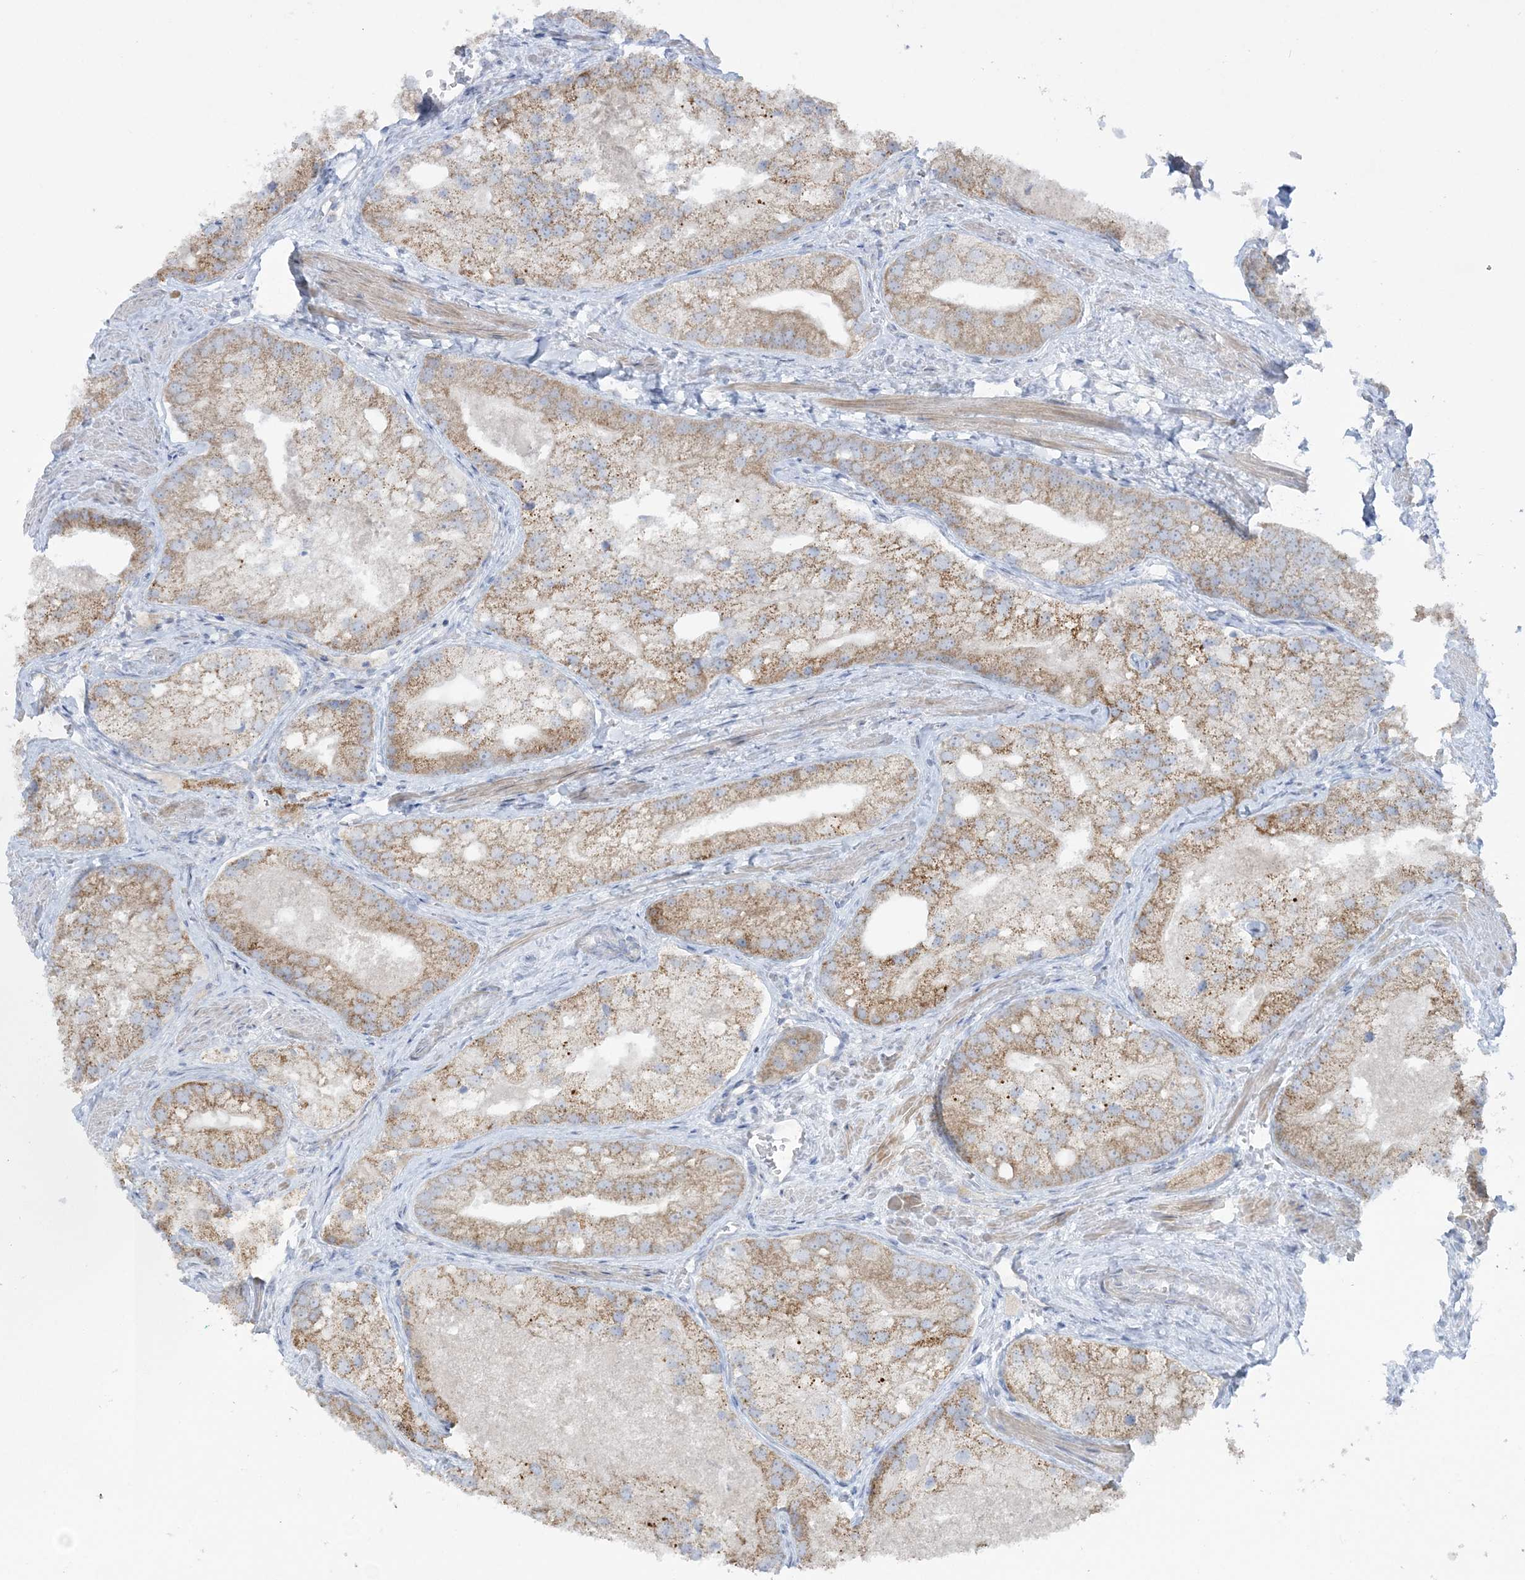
{"staining": {"intensity": "moderate", "quantity": "25%-75%", "location": "cytoplasmic/membranous"}, "tissue": "prostate cancer", "cell_type": "Tumor cells", "image_type": "cancer", "snomed": [{"axis": "morphology", "description": "Adenocarcinoma, Low grade"}, {"axis": "topography", "description": "Prostate"}], "caption": "Low-grade adenocarcinoma (prostate) stained with a protein marker demonstrates moderate staining in tumor cells.", "gene": "MMADHC", "patient": {"sex": "male", "age": 69}}